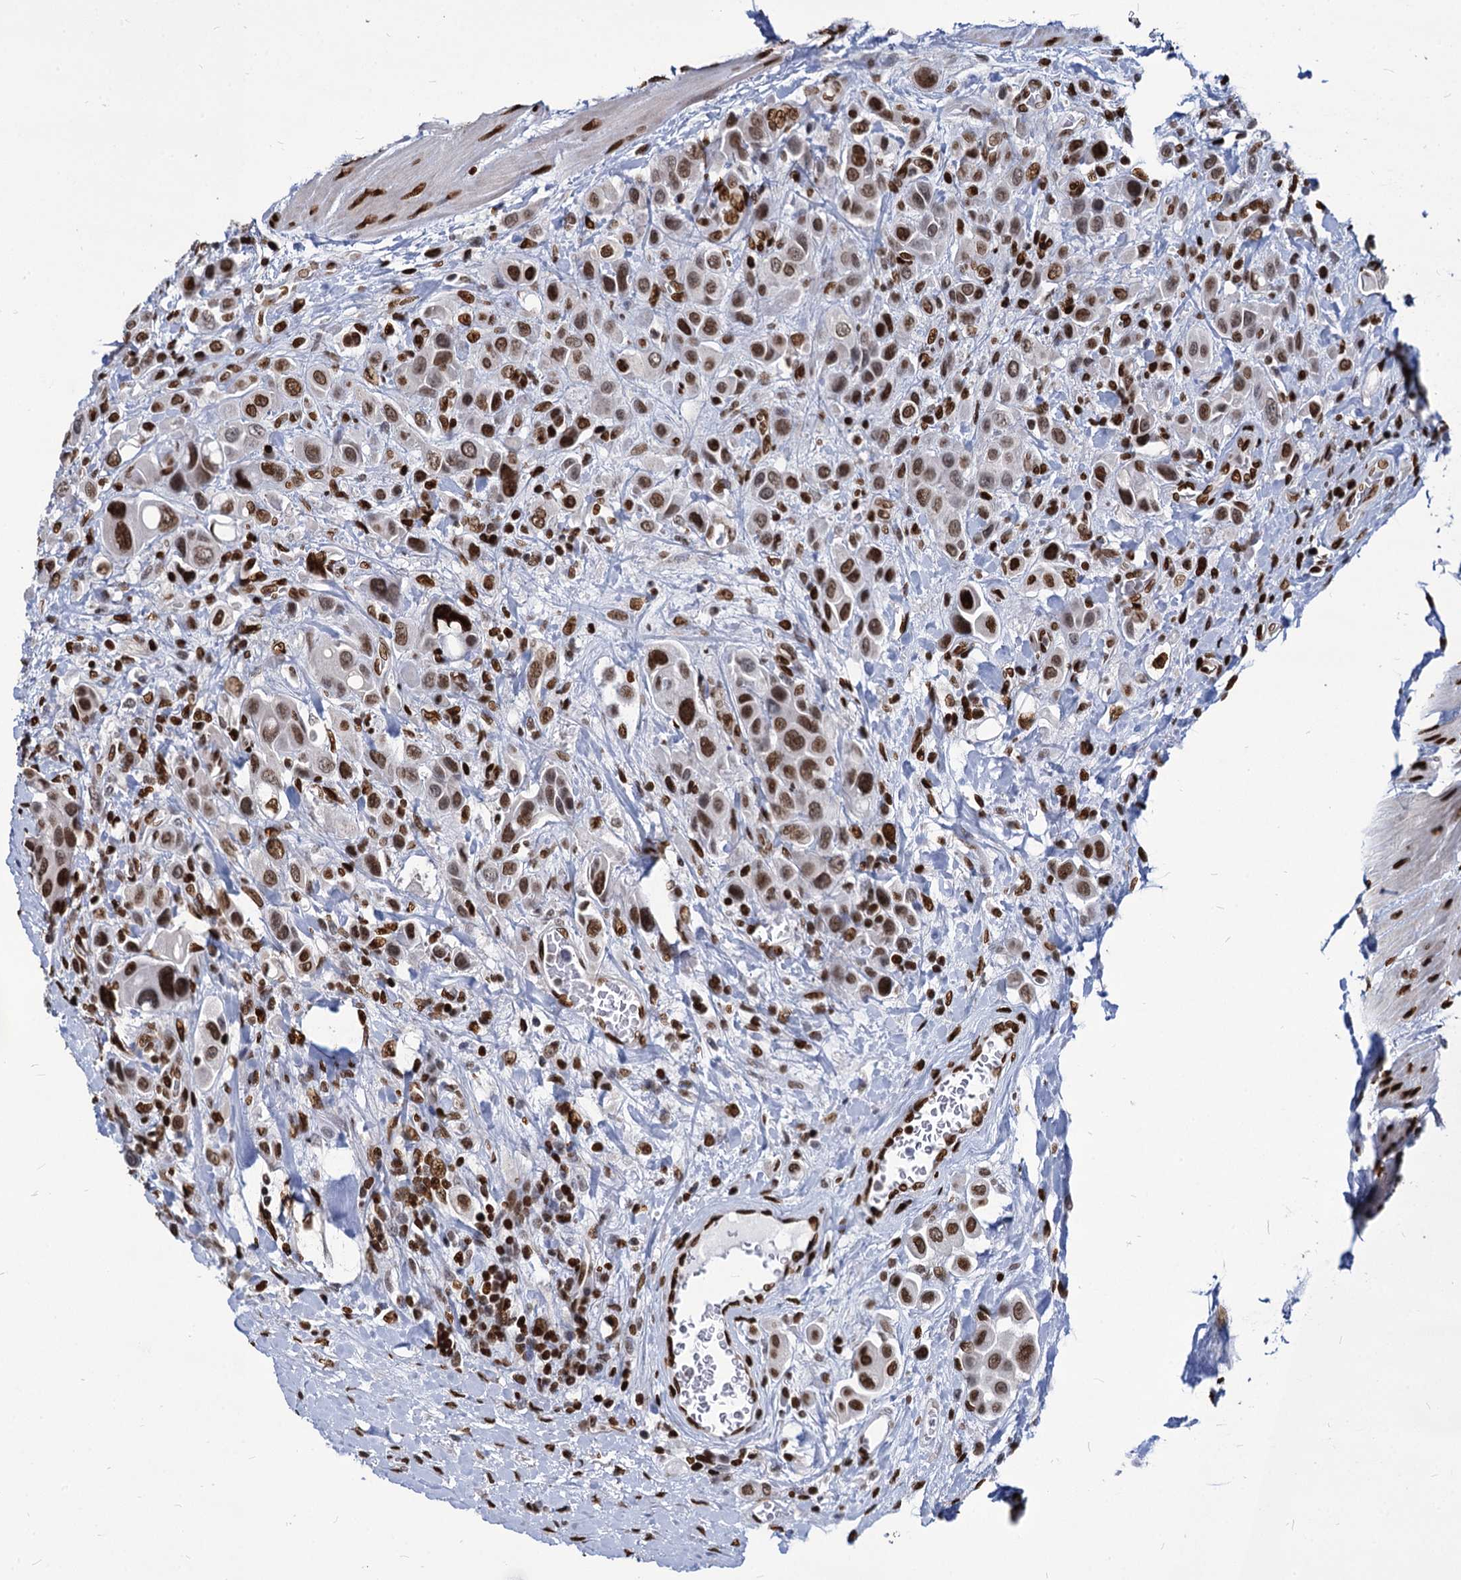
{"staining": {"intensity": "strong", "quantity": ">75%", "location": "nuclear"}, "tissue": "urothelial cancer", "cell_type": "Tumor cells", "image_type": "cancer", "snomed": [{"axis": "morphology", "description": "Urothelial carcinoma, High grade"}, {"axis": "topography", "description": "Urinary bladder"}], "caption": "Immunohistochemistry (IHC) staining of high-grade urothelial carcinoma, which exhibits high levels of strong nuclear staining in approximately >75% of tumor cells indicating strong nuclear protein positivity. The staining was performed using DAB (3,3'-diaminobenzidine) (brown) for protein detection and nuclei were counterstained in hematoxylin (blue).", "gene": "MECP2", "patient": {"sex": "male", "age": 50}}